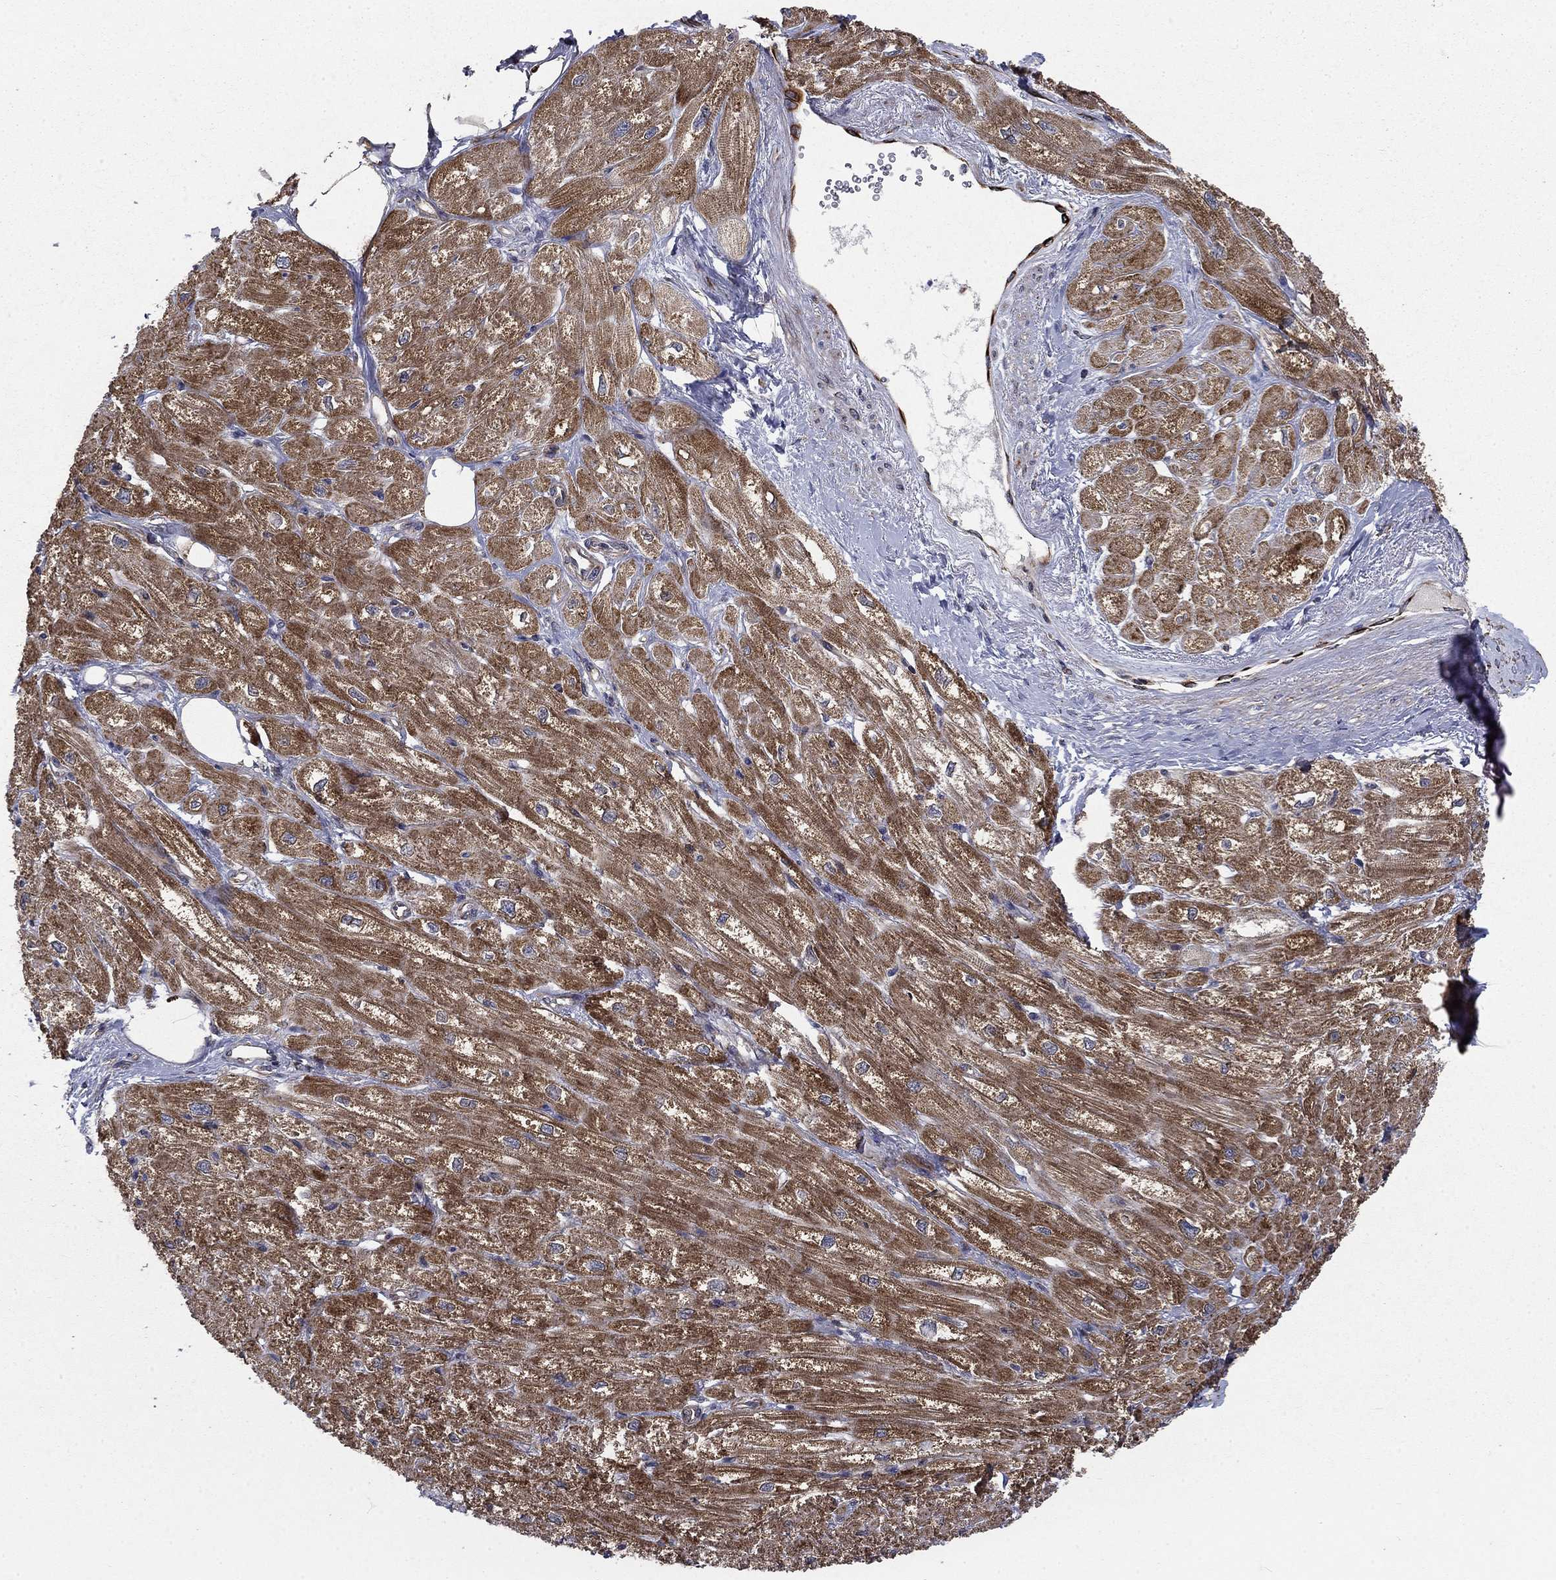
{"staining": {"intensity": "moderate", "quantity": ">75%", "location": "cytoplasmic/membranous"}, "tissue": "heart muscle", "cell_type": "Cardiomyocytes", "image_type": "normal", "snomed": [{"axis": "morphology", "description": "Normal tissue, NOS"}, {"axis": "topography", "description": "Heart"}], "caption": "This micrograph exhibits IHC staining of unremarkable human heart muscle, with medium moderate cytoplasmic/membranous expression in approximately >75% of cardiomyocytes.", "gene": "NDUFC1", "patient": {"sex": "male", "age": 57}}